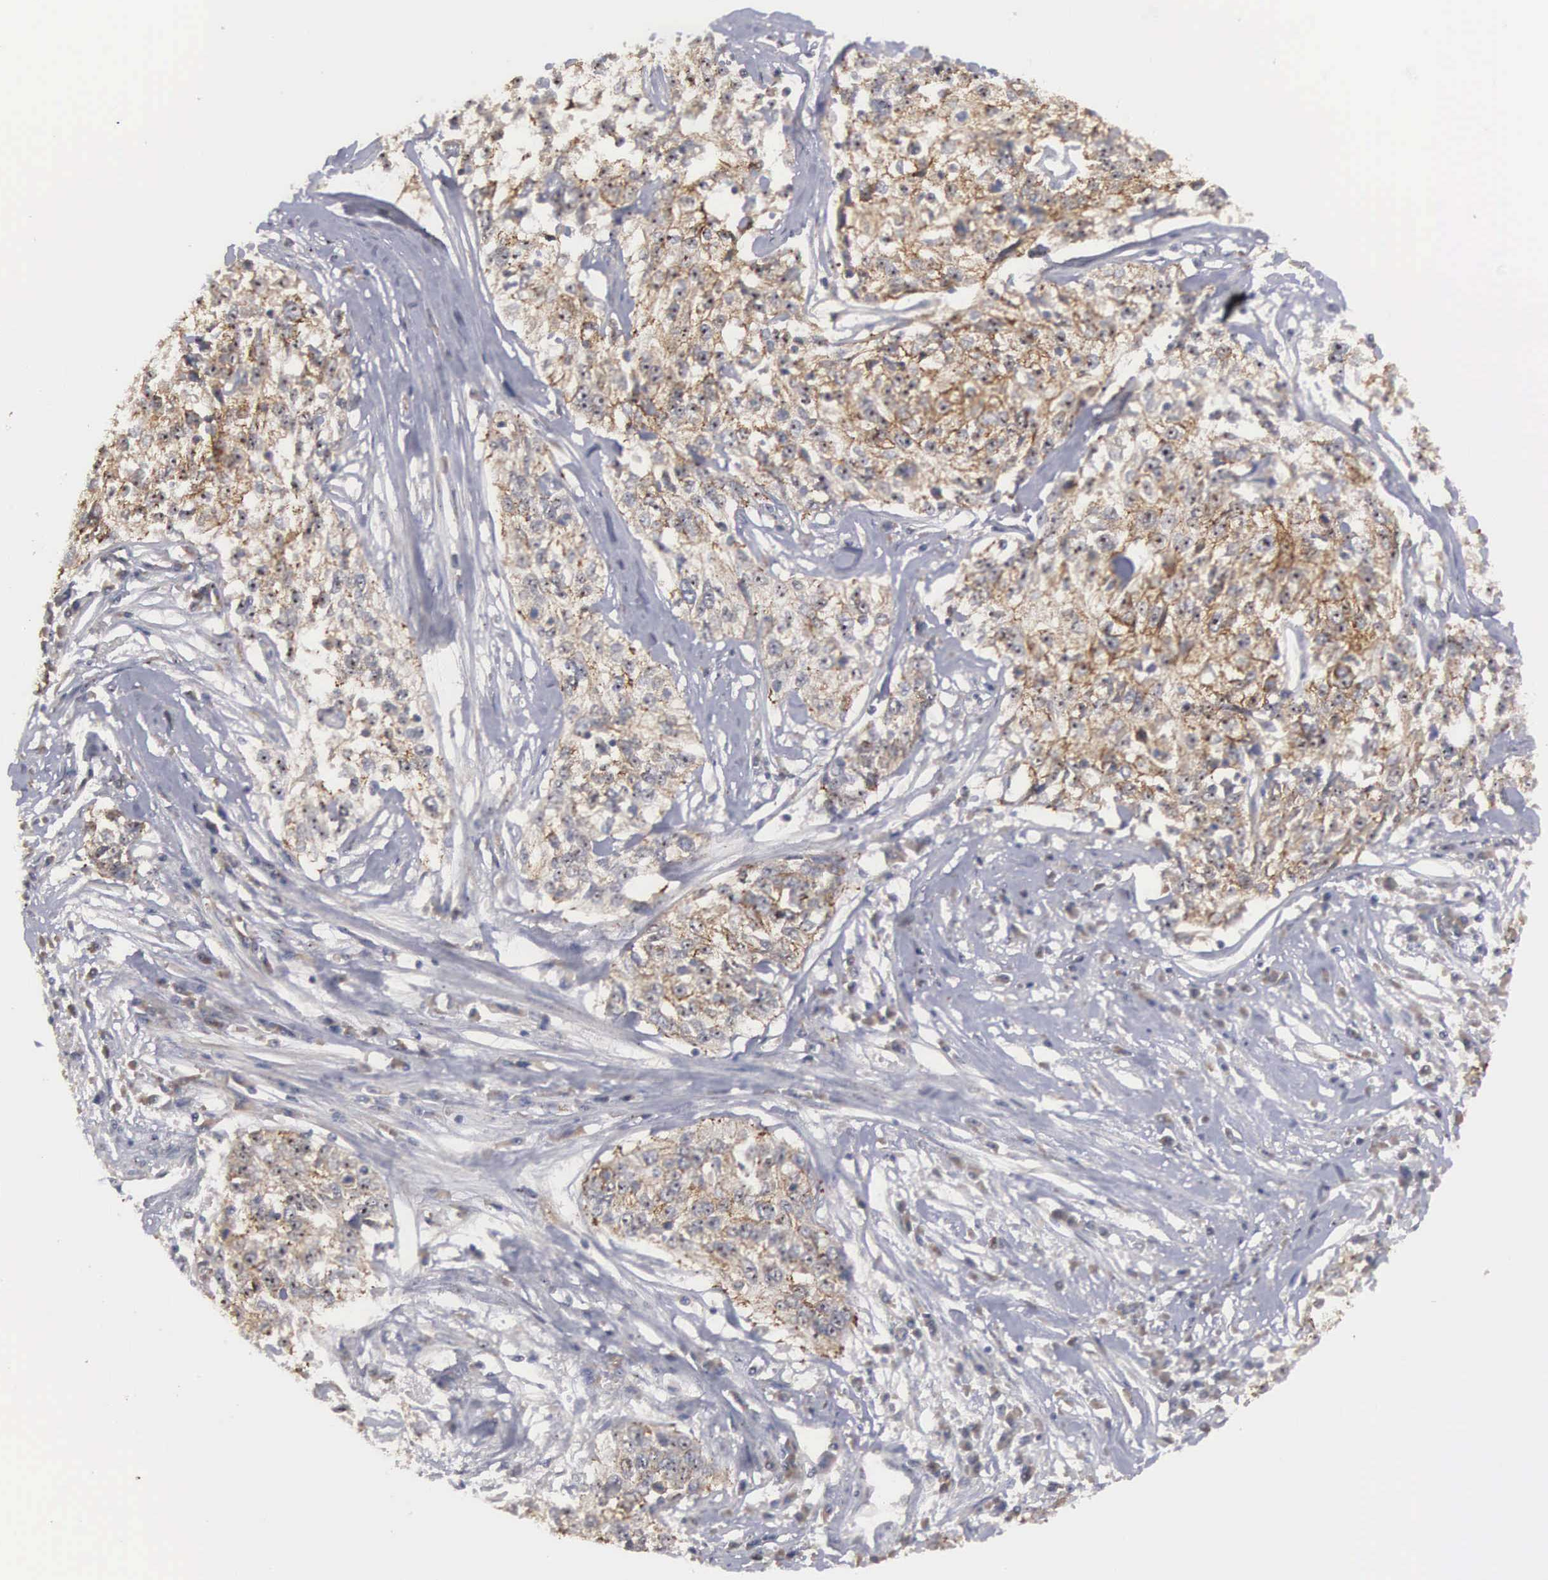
{"staining": {"intensity": "moderate", "quantity": ">75%", "location": "cytoplasmic/membranous"}, "tissue": "cervical cancer", "cell_type": "Tumor cells", "image_type": "cancer", "snomed": [{"axis": "morphology", "description": "Squamous cell carcinoma, NOS"}, {"axis": "topography", "description": "Cervix"}], "caption": "Squamous cell carcinoma (cervical) was stained to show a protein in brown. There is medium levels of moderate cytoplasmic/membranous positivity in approximately >75% of tumor cells. Using DAB (brown) and hematoxylin (blue) stains, captured at high magnification using brightfield microscopy.", "gene": "AMN", "patient": {"sex": "female", "age": 57}}